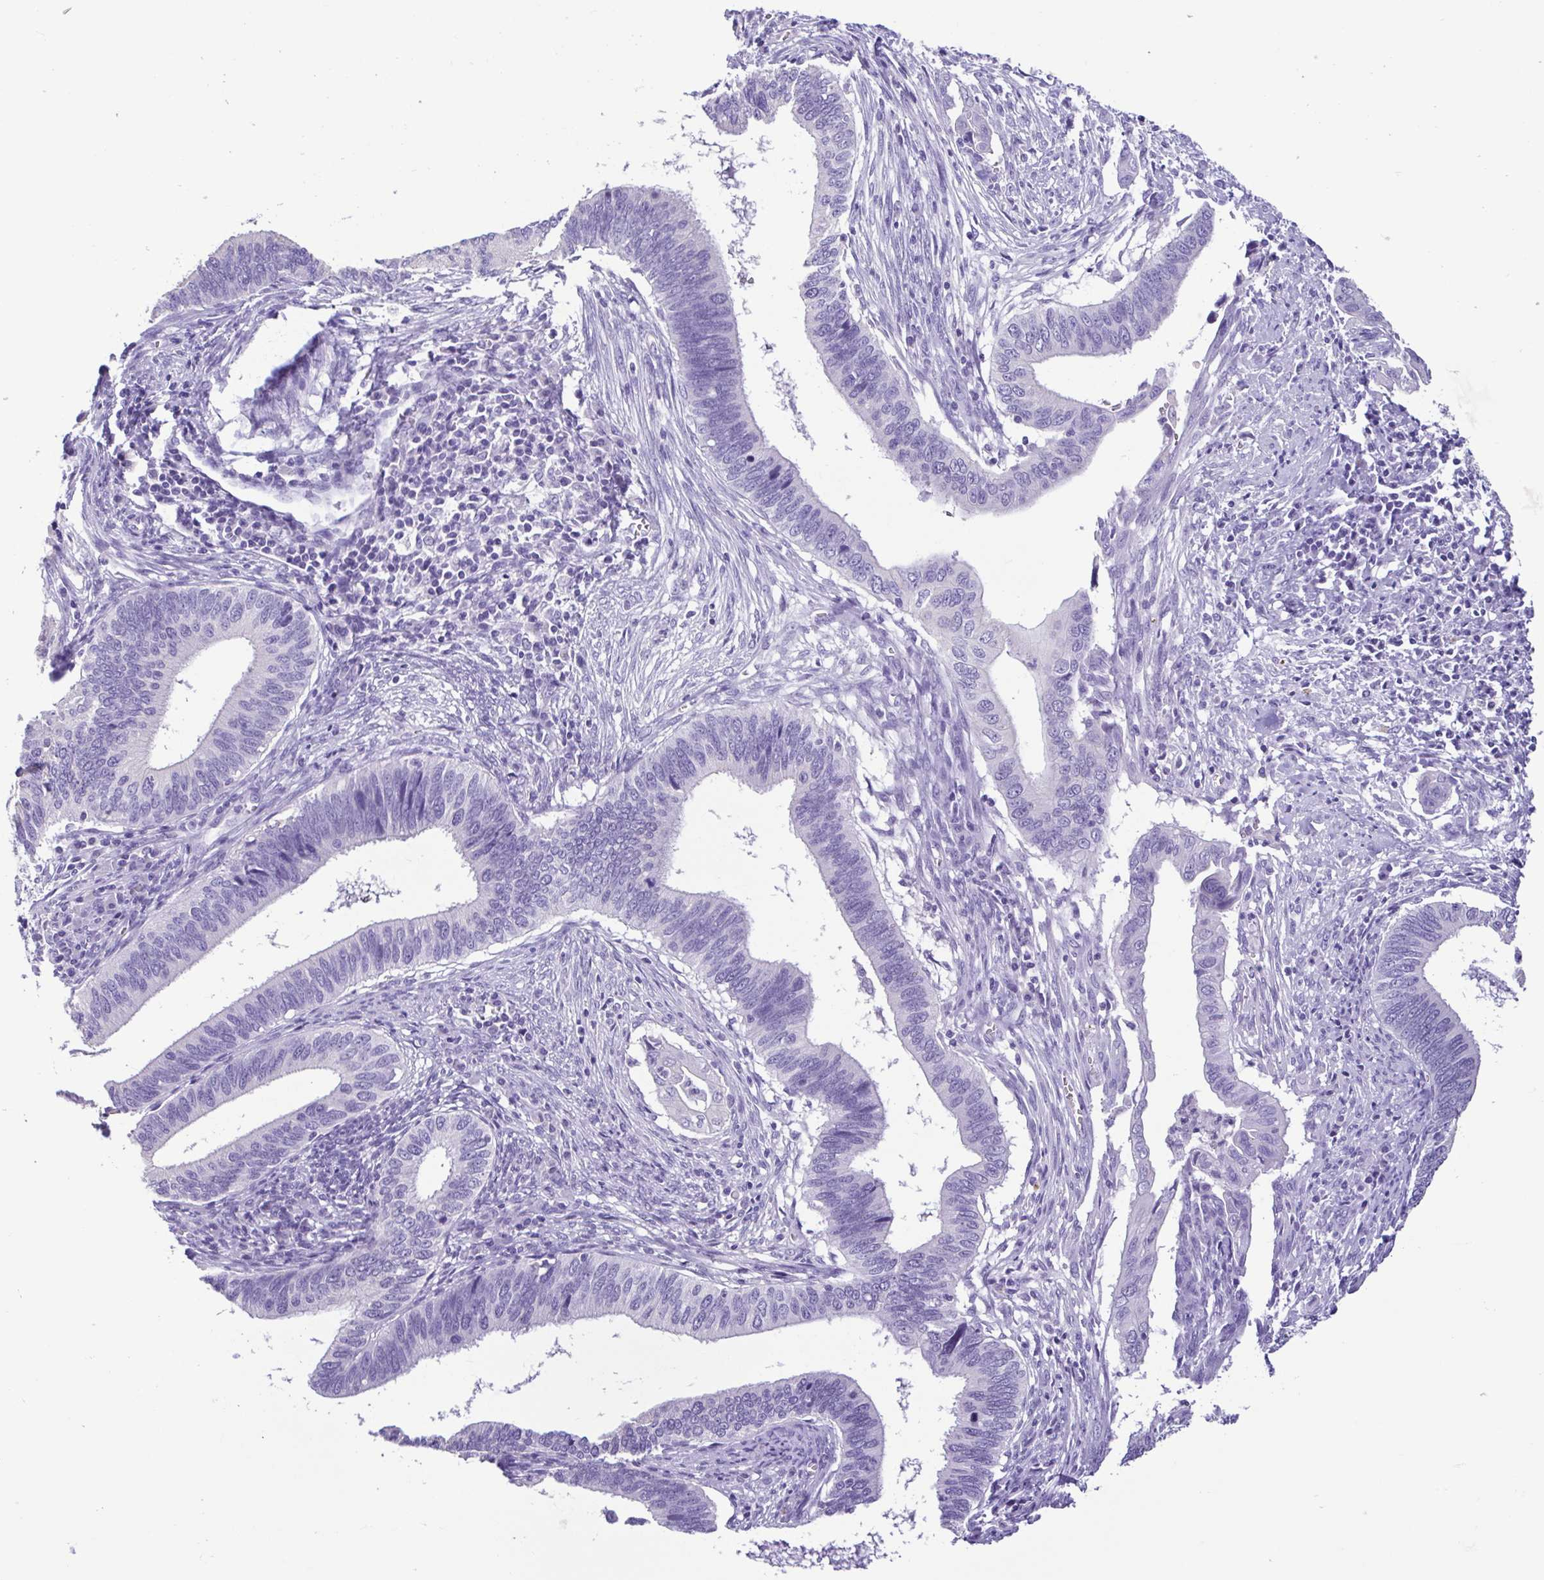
{"staining": {"intensity": "negative", "quantity": "none", "location": "none"}, "tissue": "cervical cancer", "cell_type": "Tumor cells", "image_type": "cancer", "snomed": [{"axis": "morphology", "description": "Adenocarcinoma, NOS"}, {"axis": "topography", "description": "Cervix"}], "caption": "High magnification brightfield microscopy of cervical cancer (adenocarcinoma) stained with DAB (3,3'-diaminobenzidine) (brown) and counterstained with hematoxylin (blue): tumor cells show no significant expression.", "gene": "CBY2", "patient": {"sex": "female", "age": 42}}